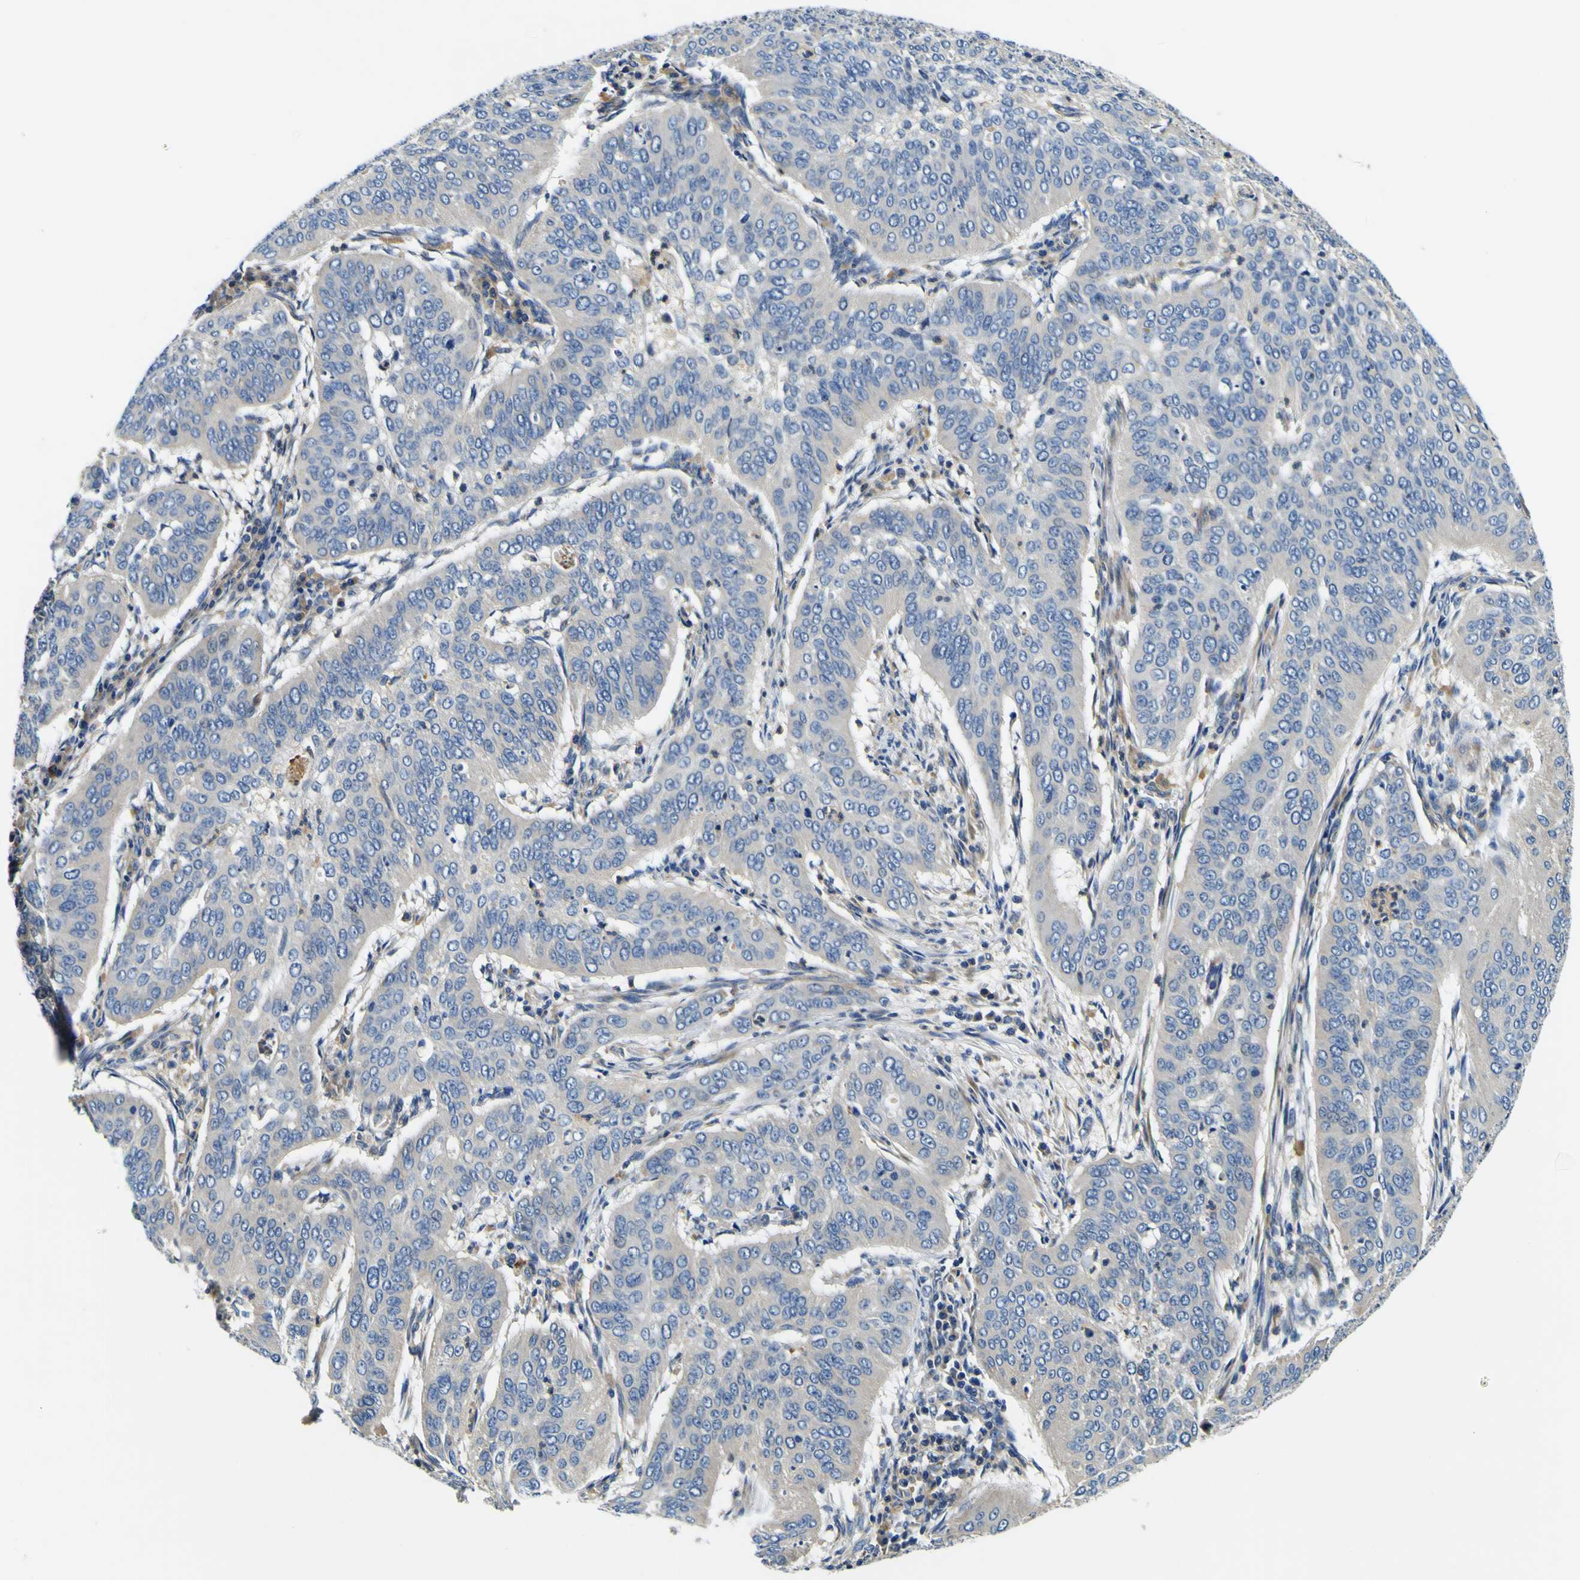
{"staining": {"intensity": "negative", "quantity": "none", "location": "none"}, "tissue": "cervical cancer", "cell_type": "Tumor cells", "image_type": "cancer", "snomed": [{"axis": "morphology", "description": "Normal tissue, NOS"}, {"axis": "morphology", "description": "Squamous cell carcinoma, NOS"}, {"axis": "topography", "description": "Cervix"}], "caption": "Tumor cells show no significant protein expression in cervical squamous cell carcinoma.", "gene": "CLSTN1", "patient": {"sex": "female", "age": 39}}